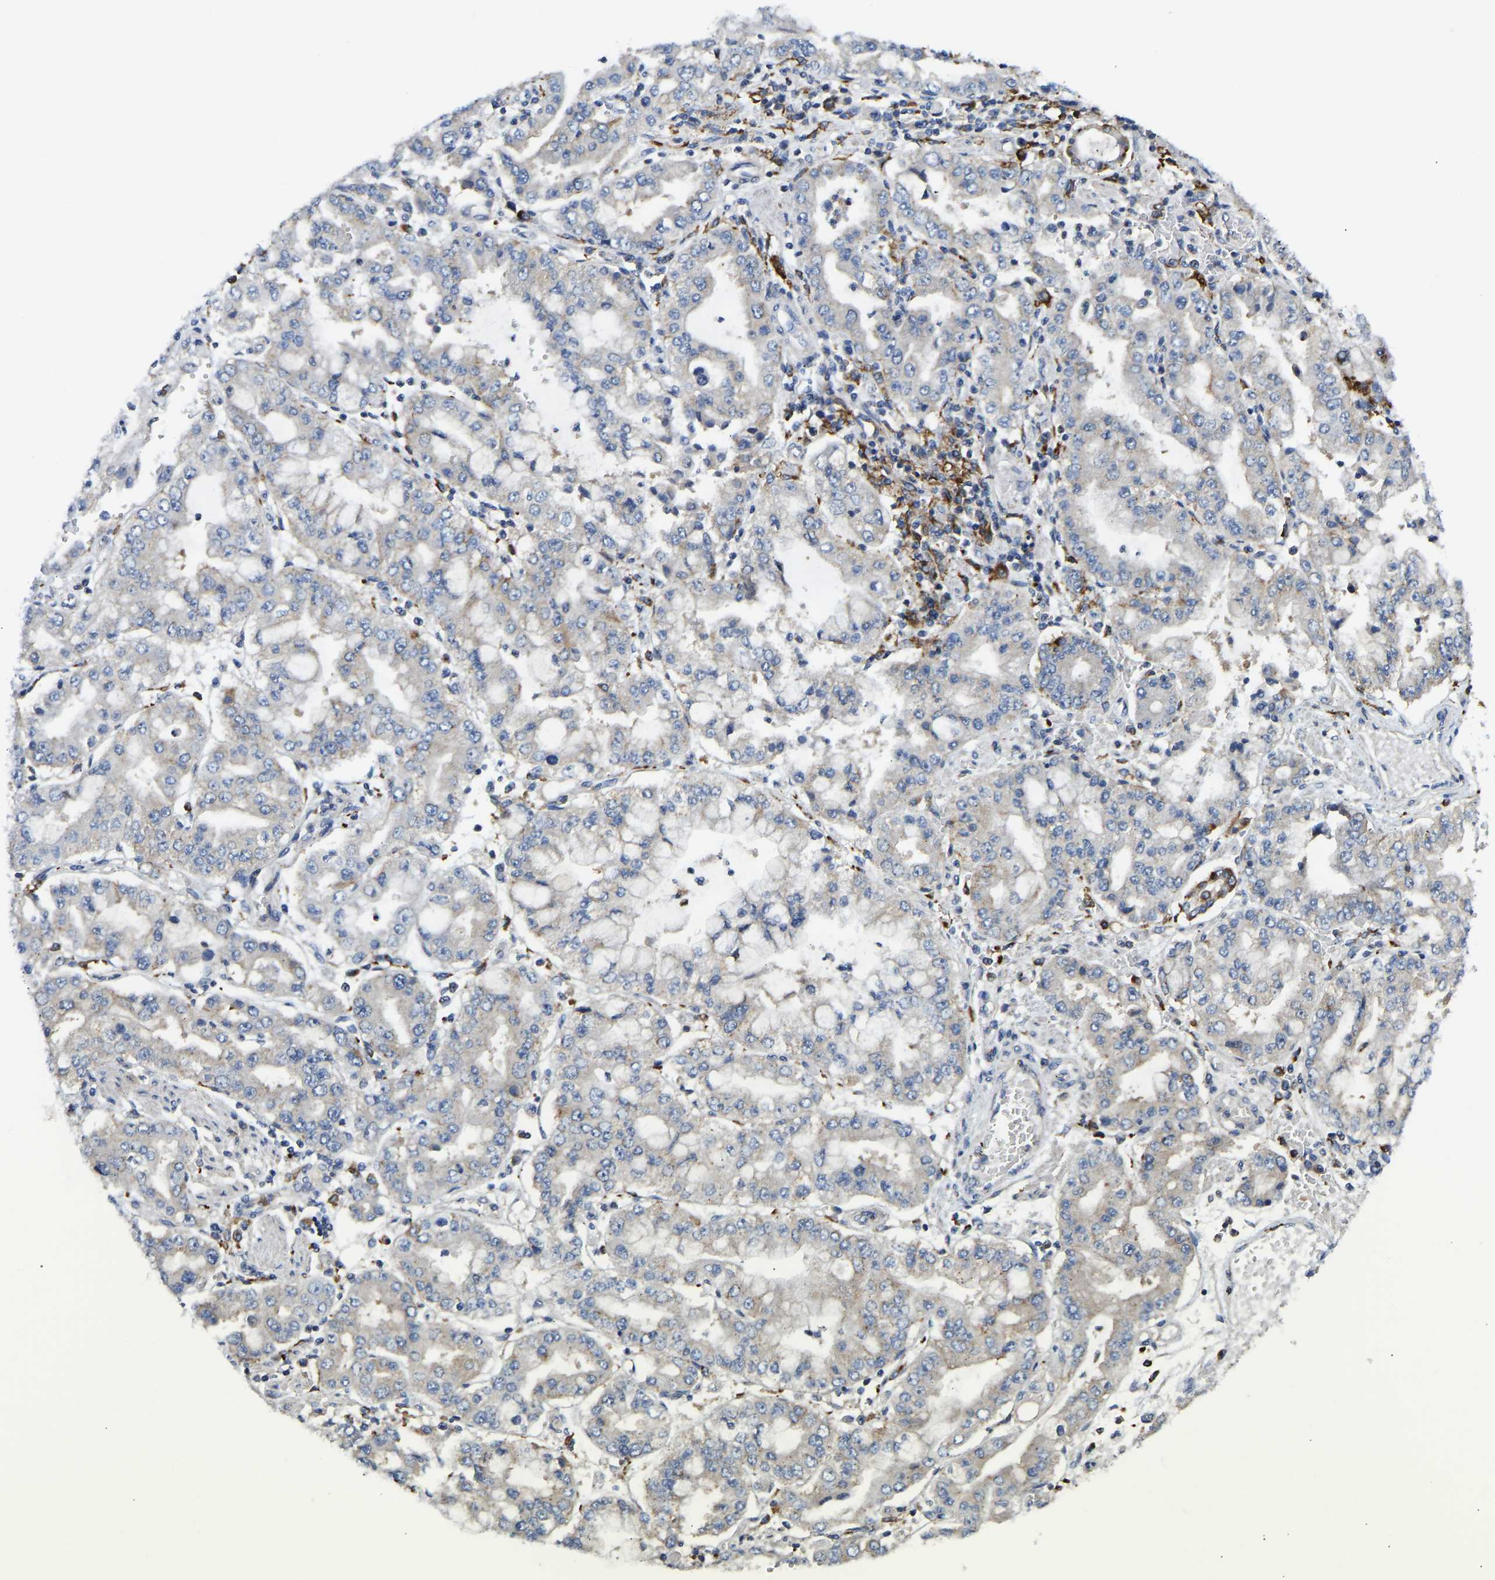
{"staining": {"intensity": "negative", "quantity": "none", "location": "none"}, "tissue": "stomach cancer", "cell_type": "Tumor cells", "image_type": "cancer", "snomed": [{"axis": "morphology", "description": "Adenocarcinoma, NOS"}, {"axis": "topography", "description": "Stomach"}], "caption": "Protein analysis of adenocarcinoma (stomach) reveals no significant expression in tumor cells.", "gene": "ATP6V1E1", "patient": {"sex": "male", "age": 76}}